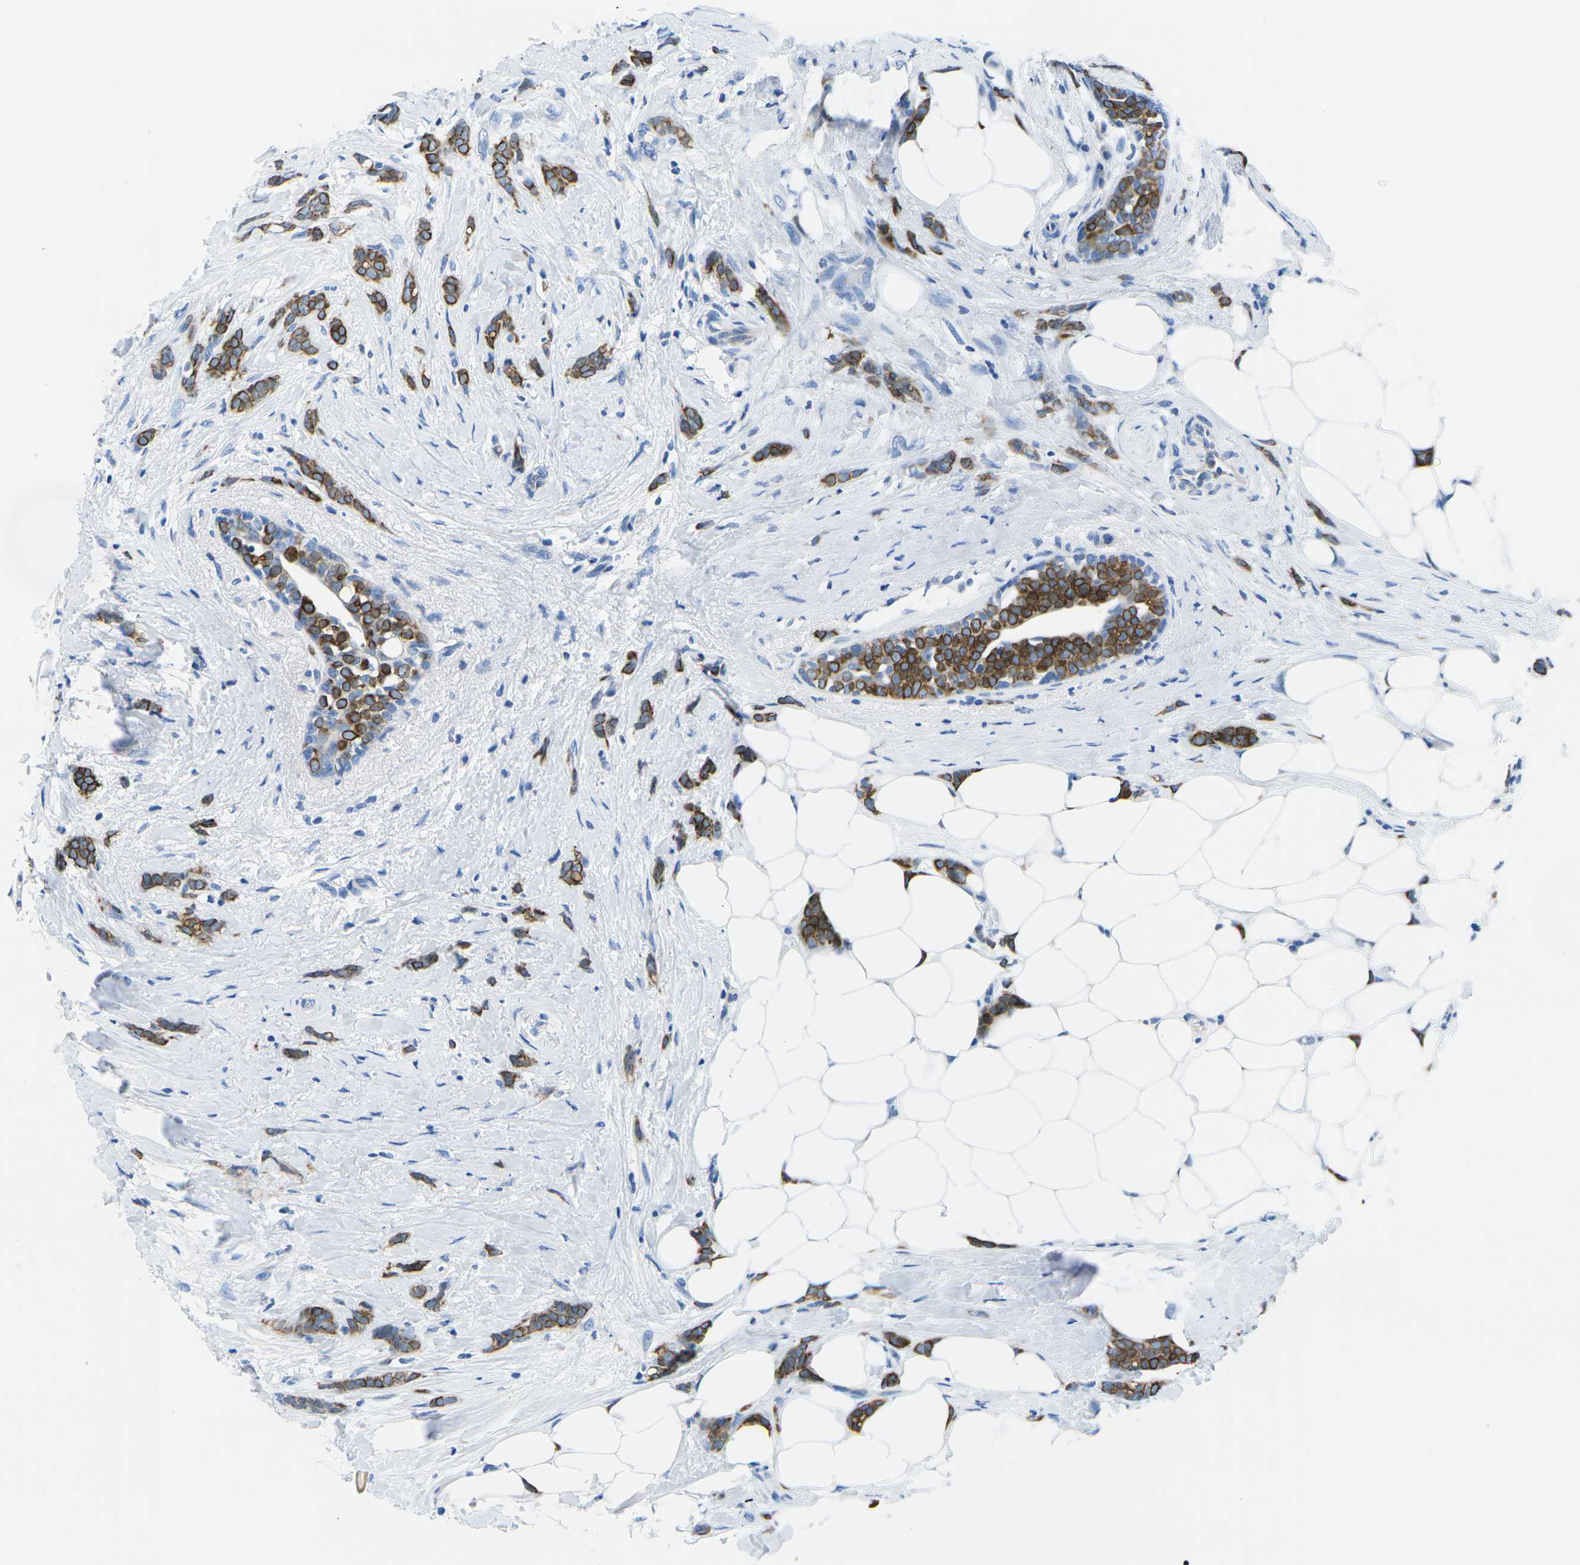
{"staining": {"intensity": "moderate", "quantity": ">75%", "location": "cytoplasmic/membranous"}, "tissue": "breast cancer", "cell_type": "Tumor cells", "image_type": "cancer", "snomed": [{"axis": "morphology", "description": "Lobular carcinoma, in situ"}, {"axis": "morphology", "description": "Lobular carcinoma"}, {"axis": "topography", "description": "Breast"}], "caption": "Immunohistochemistry (IHC) (DAB (3,3'-diaminobenzidine)) staining of breast lobular carcinoma shows moderate cytoplasmic/membranous protein staining in about >75% of tumor cells.", "gene": "TM6SF1", "patient": {"sex": "female", "age": 41}}